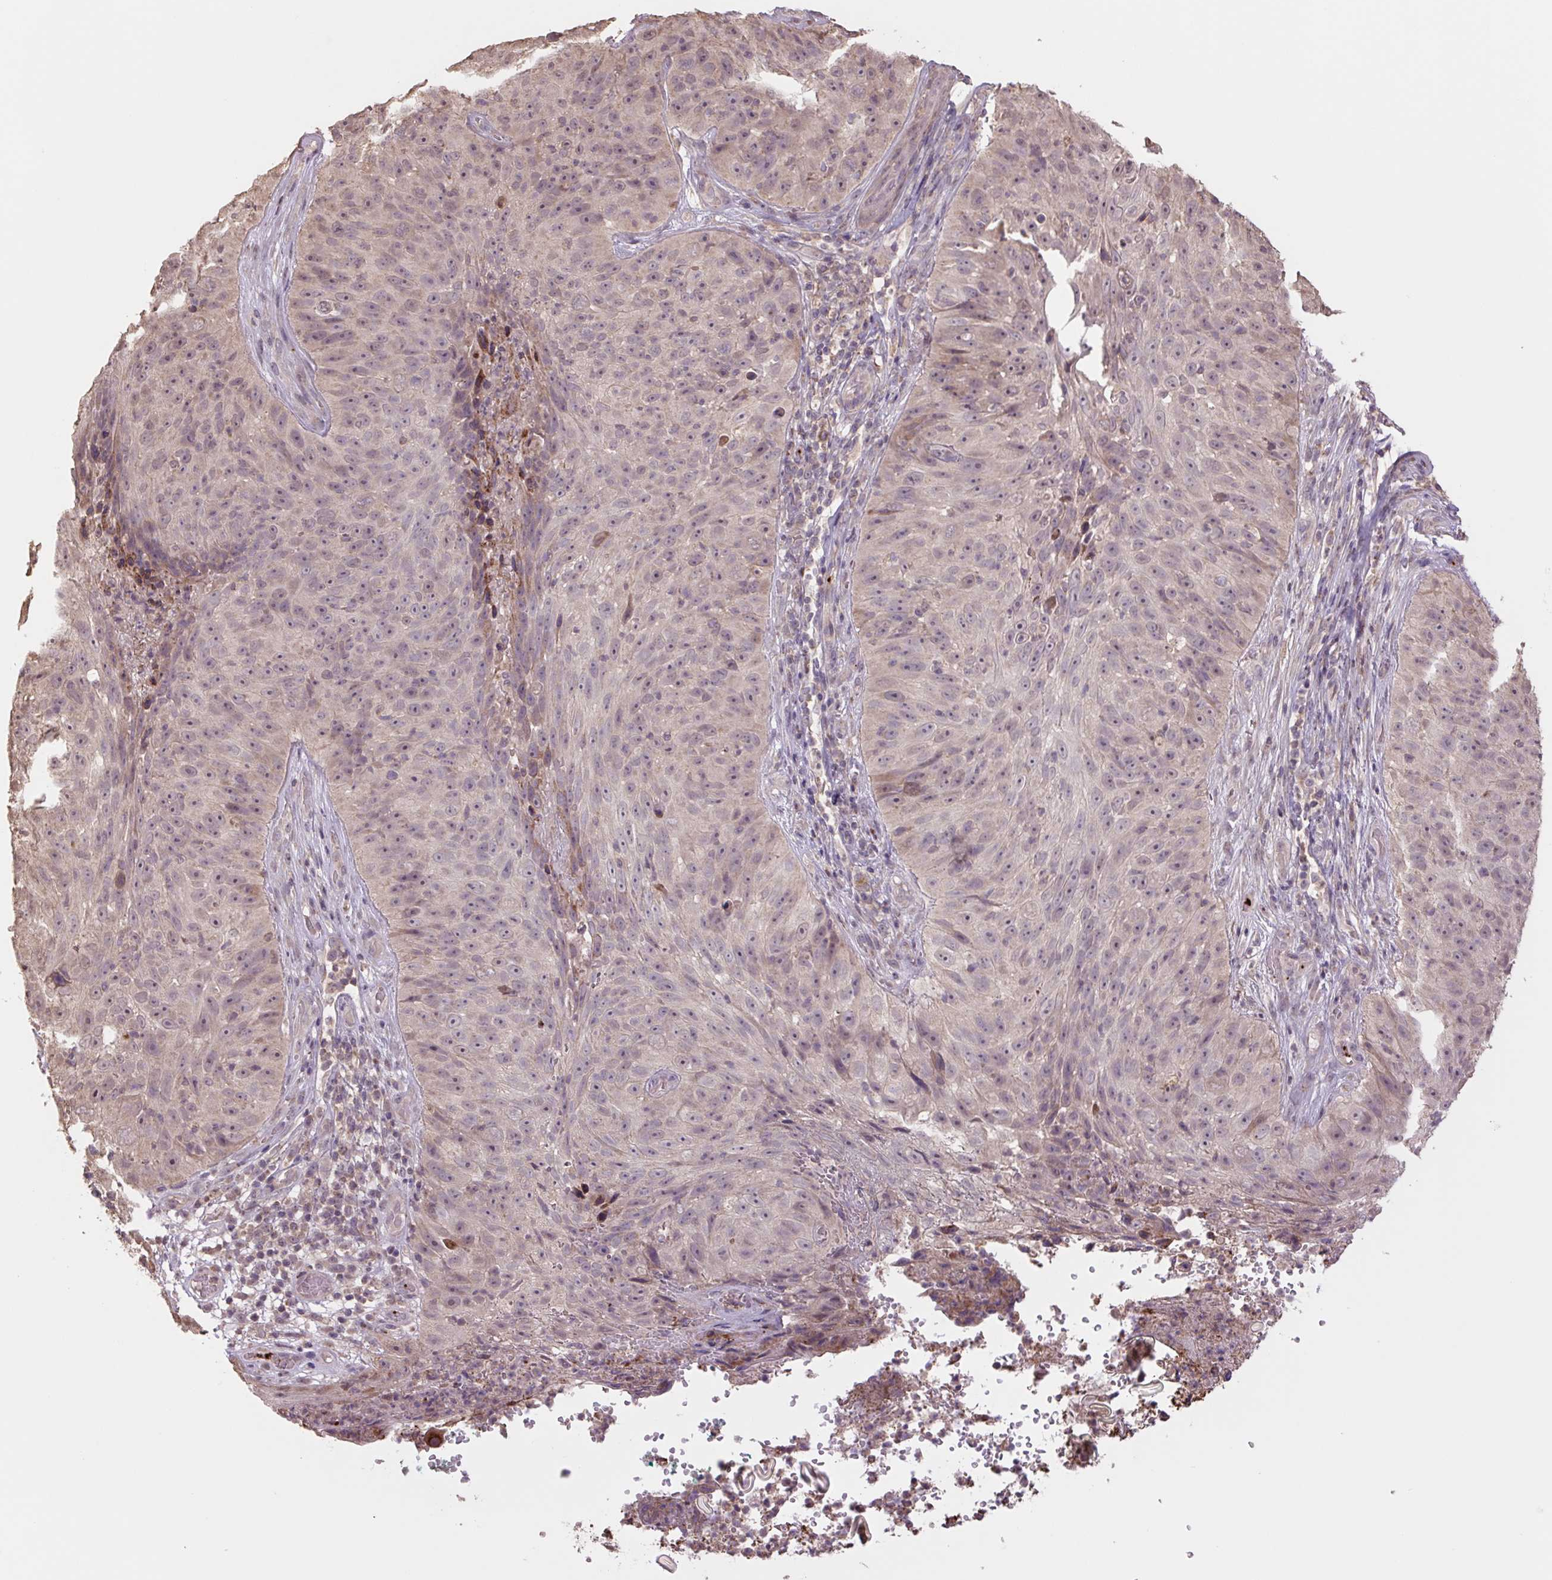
{"staining": {"intensity": "weak", "quantity": "<25%", "location": "cytoplasmic/membranous"}, "tissue": "skin cancer", "cell_type": "Tumor cells", "image_type": "cancer", "snomed": [{"axis": "morphology", "description": "Squamous cell carcinoma, NOS"}, {"axis": "topography", "description": "Skin"}], "caption": "IHC photomicrograph of neoplastic tissue: human skin squamous cell carcinoma stained with DAB demonstrates no significant protein positivity in tumor cells. (Stains: DAB immunohistochemistry with hematoxylin counter stain, Microscopy: brightfield microscopy at high magnification).", "gene": "TMEM160", "patient": {"sex": "female", "age": 87}}